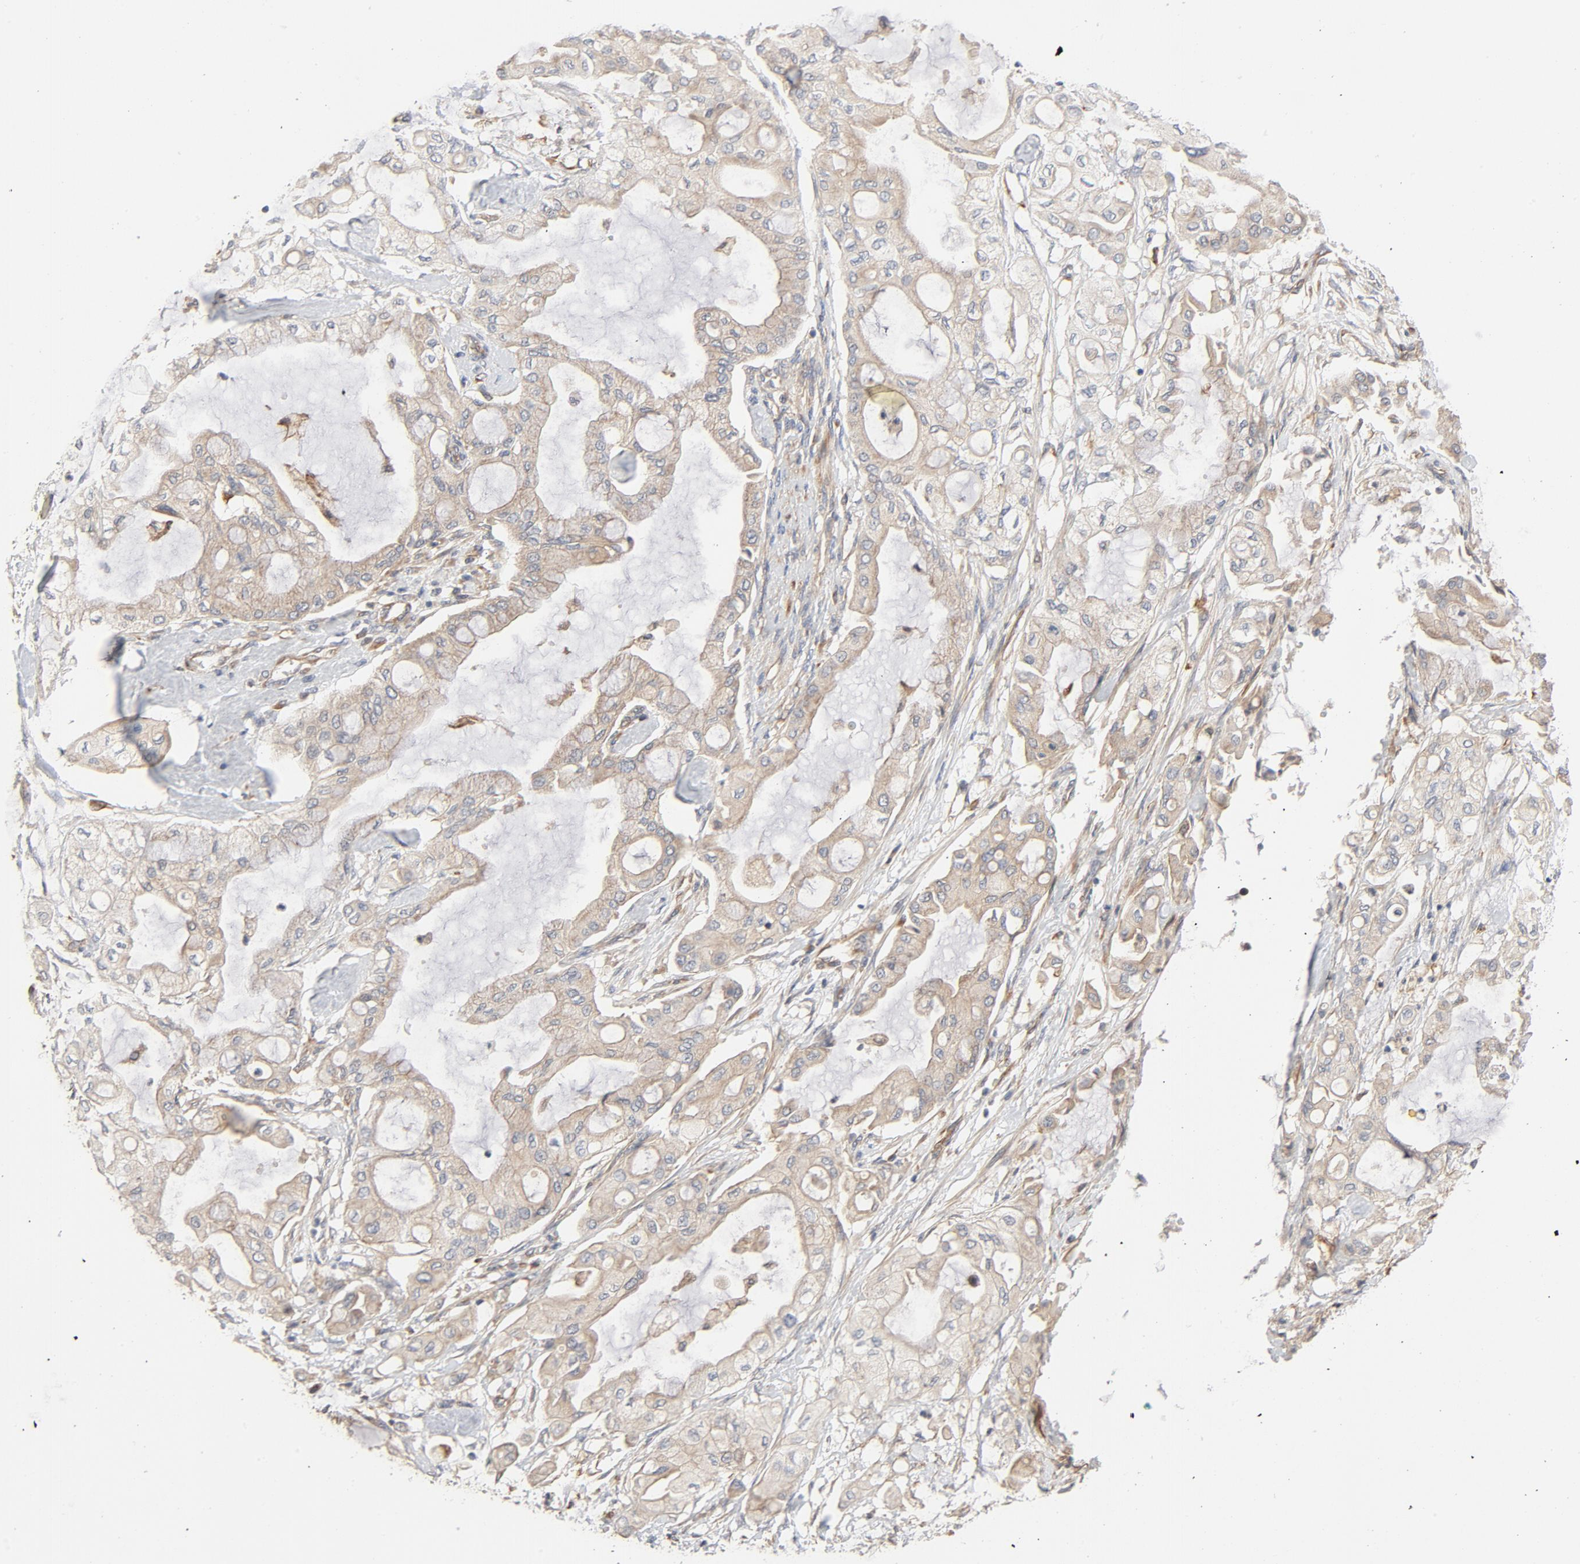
{"staining": {"intensity": "moderate", "quantity": ">75%", "location": "cytoplasmic/membranous"}, "tissue": "pancreatic cancer", "cell_type": "Tumor cells", "image_type": "cancer", "snomed": [{"axis": "morphology", "description": "Adenocarcinoma, NOS"}, {"axis": "morphology", "description": "Adenocarcinoma, metastatic, NOS"}, {"axis": "topography", "description": "Lymph node"}, {"axis": "topography", "description": "Pancreas"}, {"axis": "topography", "description": "Duodenum"}], "caption": "Human pancreatic cancer (adenocarcinoma) stained for a protein (brown) shows moderate cytoplasmic/membranous positive staining in about >75% of tumor cells.", "gene": "TRIOBP", "patient": {"sex": "female", "age": 64}}